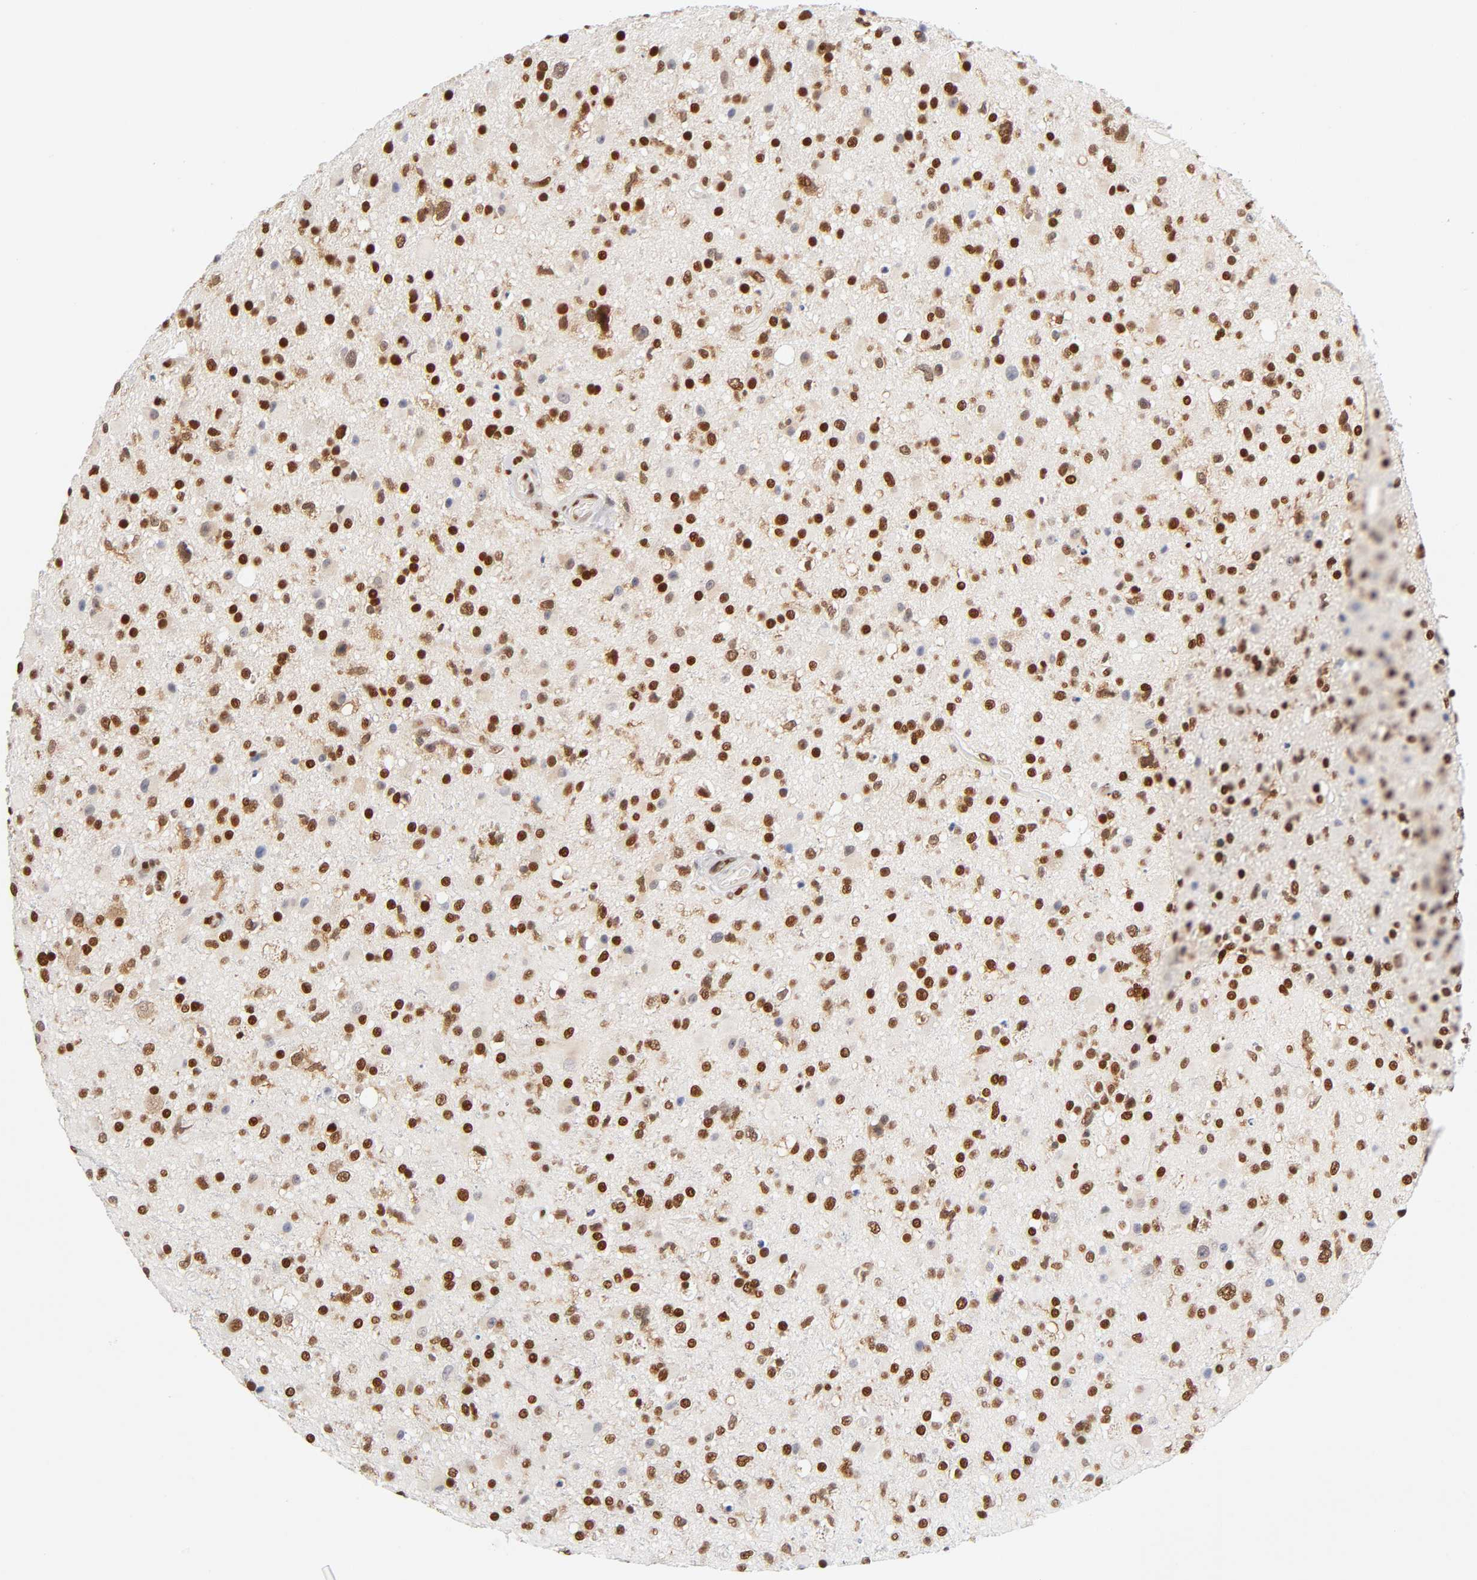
{"staining": {"intensity": "strong", "quantity": ">75%", "location": "nuclear"}, "tissue": "glioma", "cell_type": "Tumor cells", "image_type": "cancer", "snomed": [{"axis": "morphology", "description": "Glioma, malignant, High grade"}, {"axis": "topography", "description": "Brain"}], "caption": "The photomicrograph reveals immunohistochemical staining of glioma. There is strong nuclear staining is seen in about >75% of tumor cells.", "gene": "ILKAP", "patient": {"sex": "male", "age": 33}}